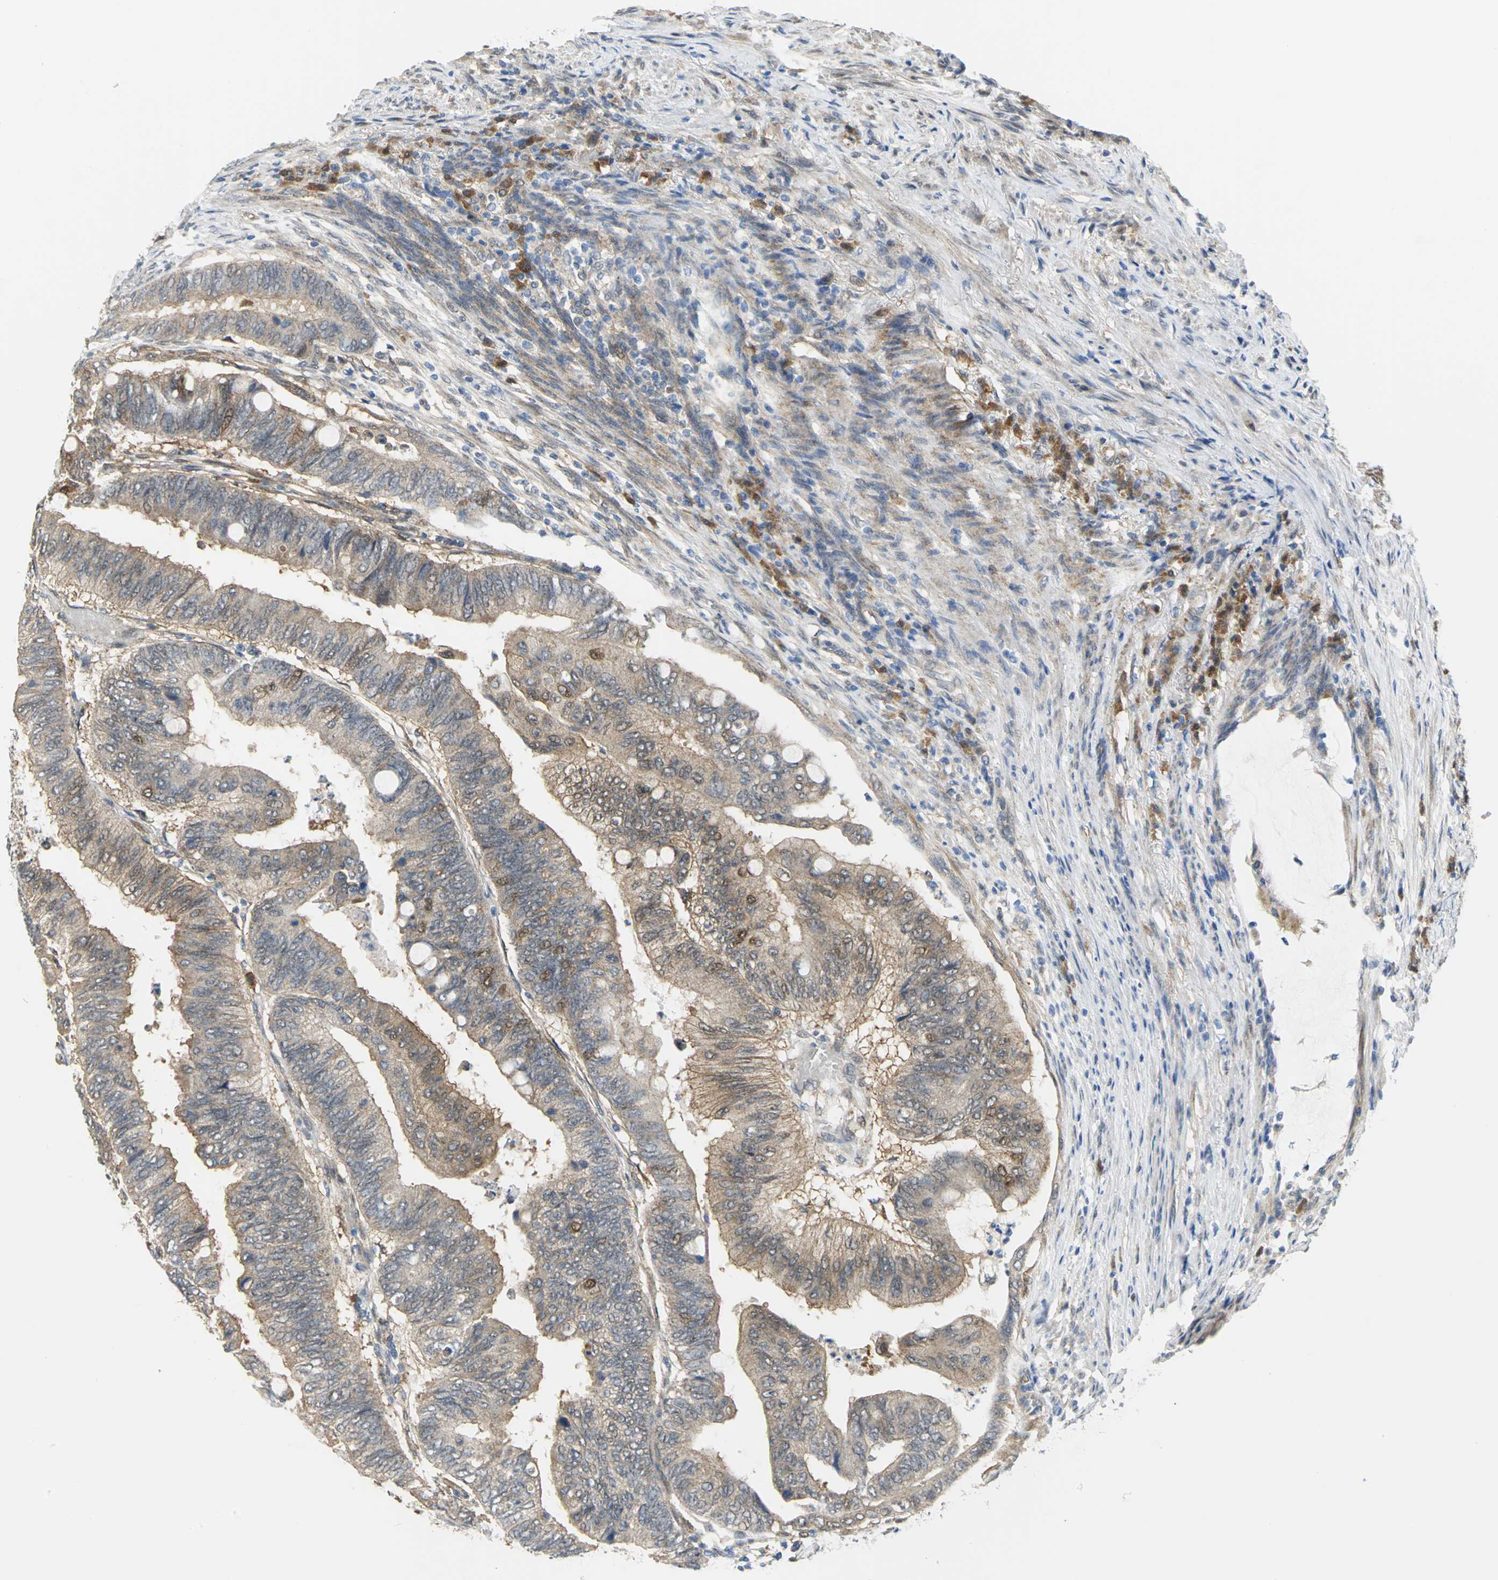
{"staining": {"intensity": "weak", "quantity": "25%-75%", "location": "cytoplasmic/membranous"}, "tissue": "colorectal cancer", "cell_type": "Tumor cells", "image_type": "cancer", "snomed": [{"axis": "morphology", "description": "Normal tissue, NOS"}, {"axis": "morphology", "description": "Adenocarcinoma, NOS"}, {"axis": "topography", "description": "Rectum"}, {"axis": "topography", "description": "Peripheral nerve tissue"}], "caption": "Immunohistochemistry micrograph of colorectal cancer (adenocarcinoma) stained for a protein (brown), which exhibits low levels of weak cytoplasmic/membranous expression in approximately 25%-75% of tumor cells.", "gene": "PGM3", "patient": {"sex": "male", "age": 92}}